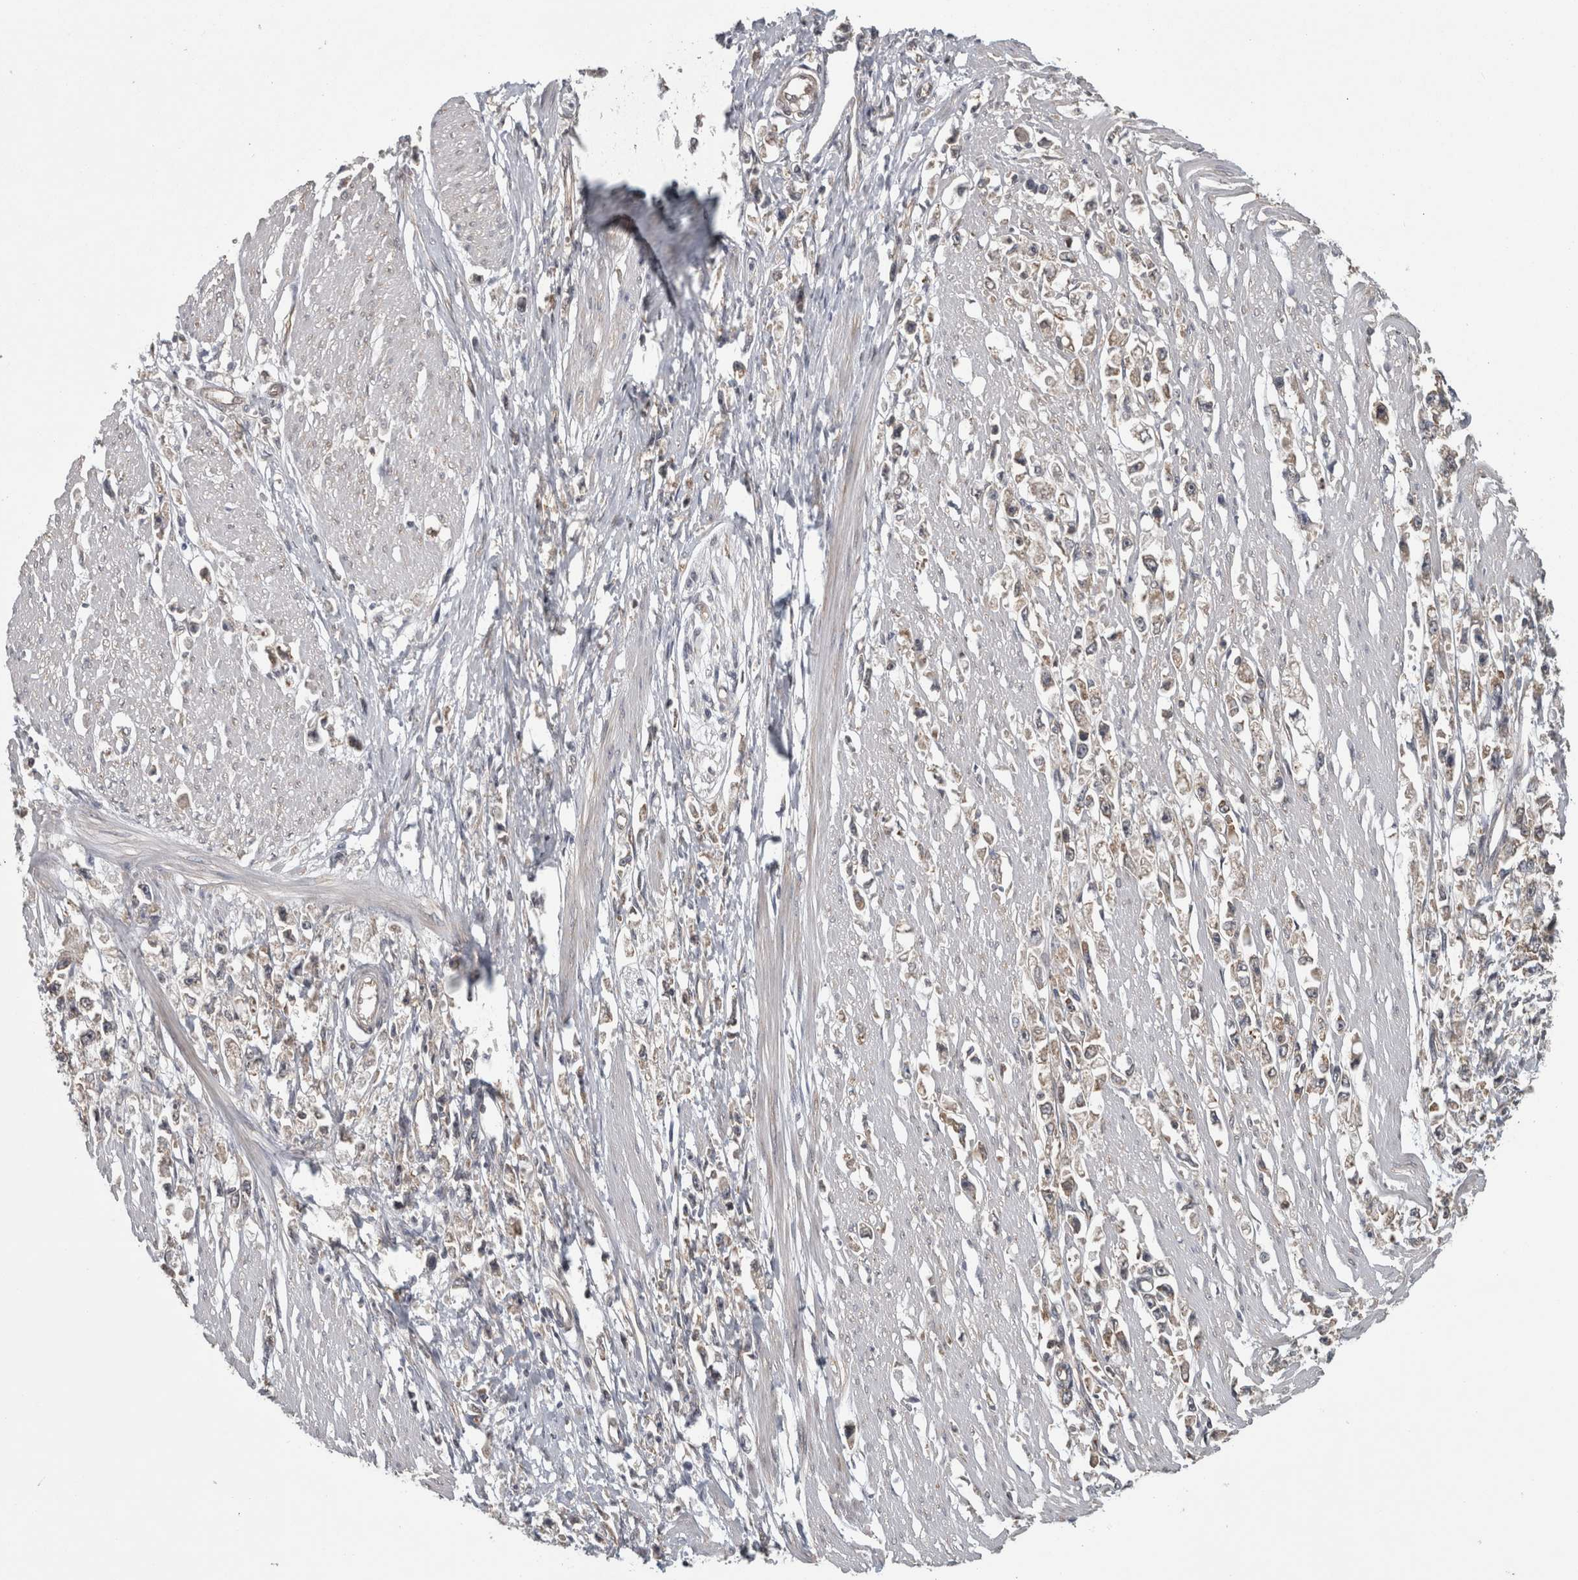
{"staining": {"intensity": "weak", "quantity": "<25%", "location": "cytoplasmic/membranous"}, "tissue": "stomach cancer", "cell_type": "Tumor cells", "image_type": "cancer", "snomed": [{"axis": "morphology", "description": "Adenocarcinoma, NOS"}, {"axis": "topography", "description": "Stomach"}], "caption": "A histopathology image of stomach adenocarcinoma stained for a protein exhibits no brown staining in tumor cells.", "gene": "ATXN2", "patient": {"sex": "female", "age": 59}}